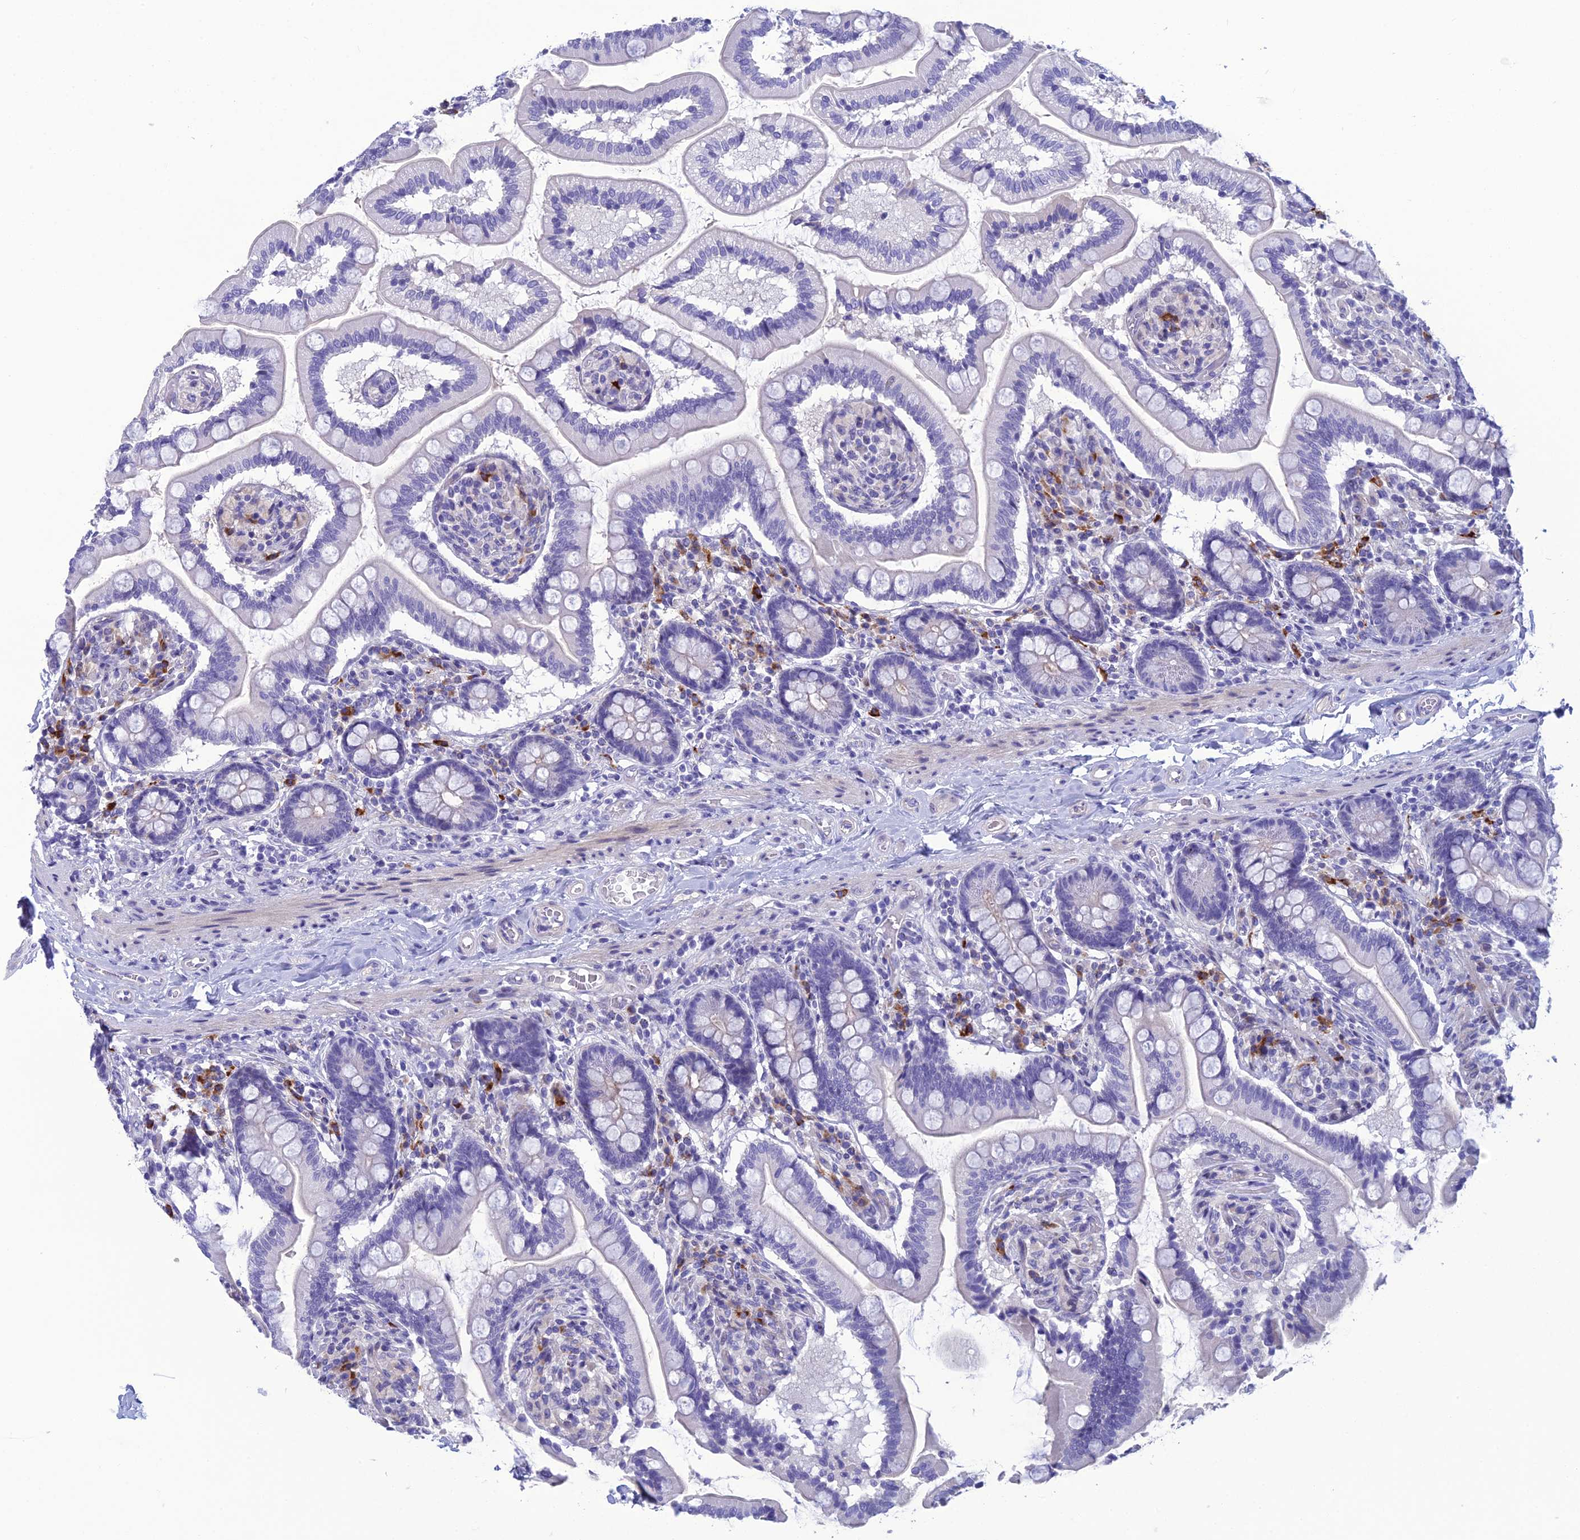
{"staining": {"intensity": "negative", "quantity": "none", "location": "none"}, "tissue": "small intestine", "cell_type": "Glandular cells", "image_type": "normal", "snomed": [{"axis": "morphology", "description": "Normal tissue, NOS"}, {"axis": "topography", "description": "Small intestine"}], "caption": "Glandular cells are negative for protein expression in unremarkable human small intestine. (DAB (3,3'-diaminobenzidine) IHC visualized using brightfield microscopy, high magnification).", "gene": "CRB2", "patient": {"sex": "female", "age": 64}}